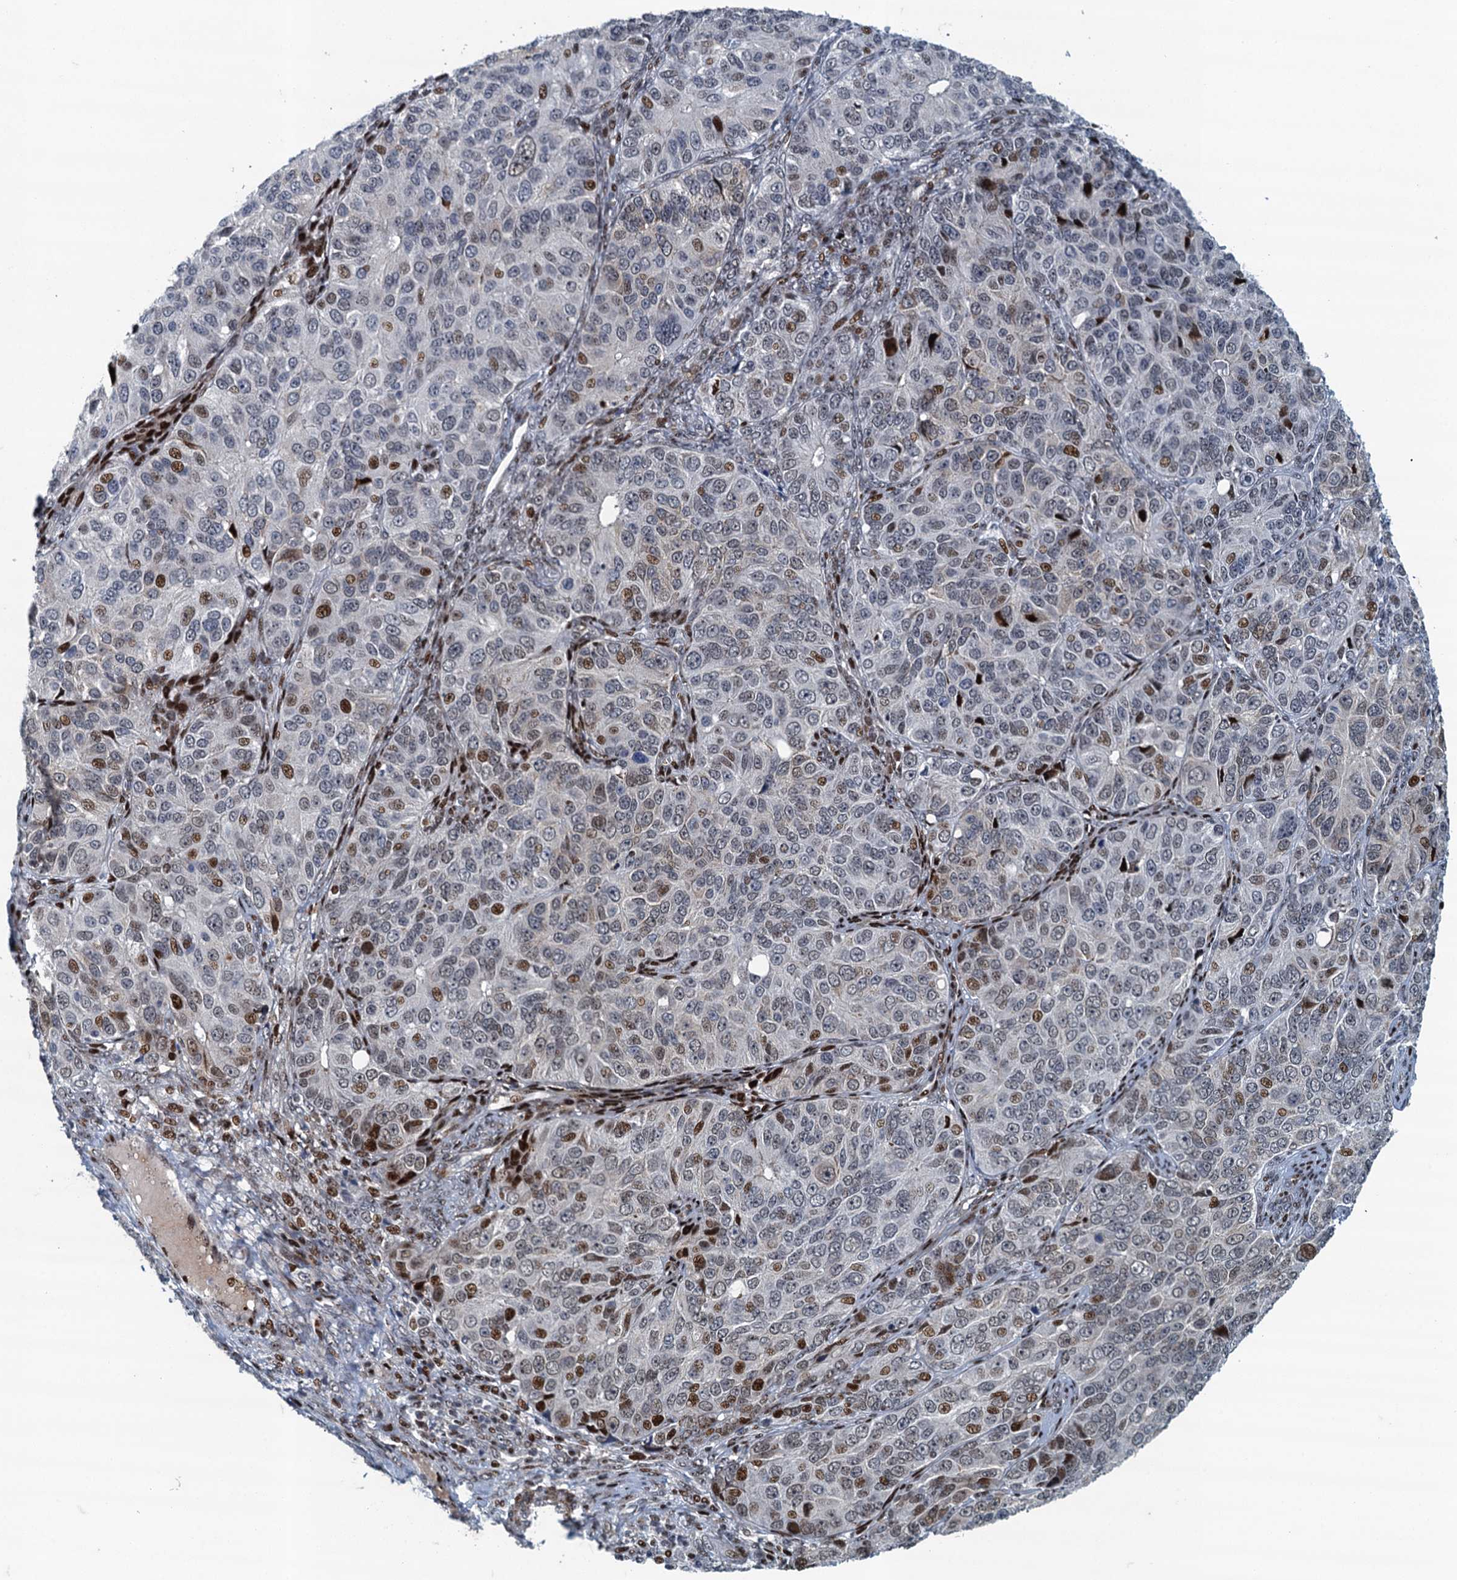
{"staining": {"intensity": "moderate", "quantity": "25%-75%", "location": "nuclear"}, "tissue": "ovarian cancer", "cell_type": "Tumor cells", "image_type": "cancer", "snomed": [{"axis": "morphology", "description": "Carcinoma, endometroid"}, {"axis": "topography", "description": "Ovary"}], "caption": "DAB (3,3'-diaminobenzidine) immunohistochemical staining of human endometroid carcinoma (ovarian) reveals moderate nuclear protein positivity in approximately 25%-75% of tumor cells. (DAB (3,3'-diaminobenzidine) IHC with brightfield microscopy, high magnification).", "gene": "ANKRD13D", "patient": {"sex": "female", "age": 51}}